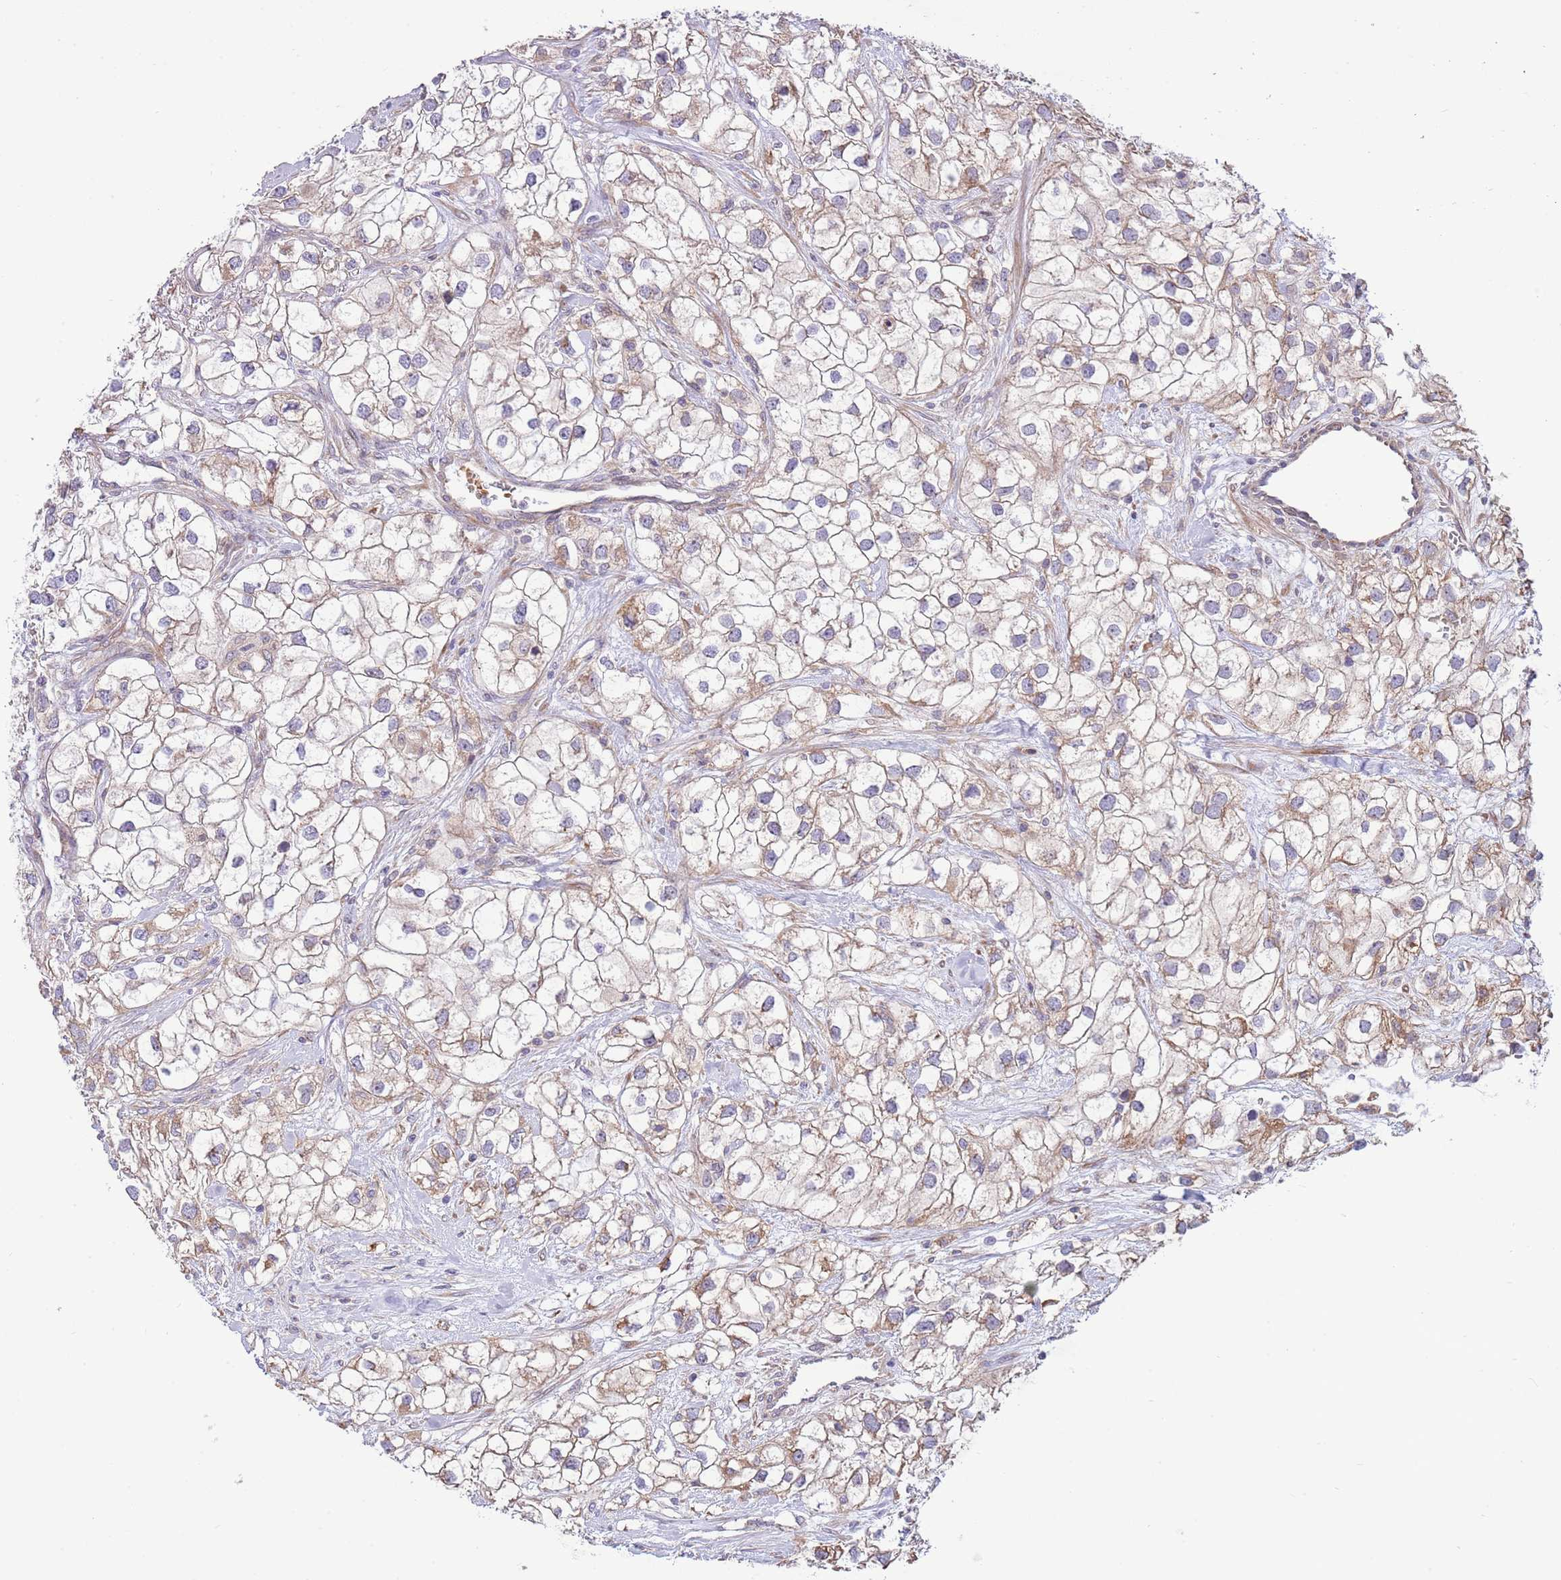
{"staining": {"intensity": "moderate", "quantity": "25%-75%", "location": "cytoplasmic/membranous"}, "tissue": "renal cancer", "cell_type": "Tumor cells", "image_type": "cancer", "snomed": [{"axis": "morphology", "description": "Adenocarcinoma, NOS"}, {"axis": "topography", "description": "Kidney"}], "caption": "A high-resolution histopathology image shows immunohistochemistry staining of renal cancer (adenocarcinoma), which demonstrates moderate cytoplasmic/membranous positivity in approximately 25%-75% of tumor cells.", "gene": "DAND5", "patient": {"sex": "male", "age": 59}}